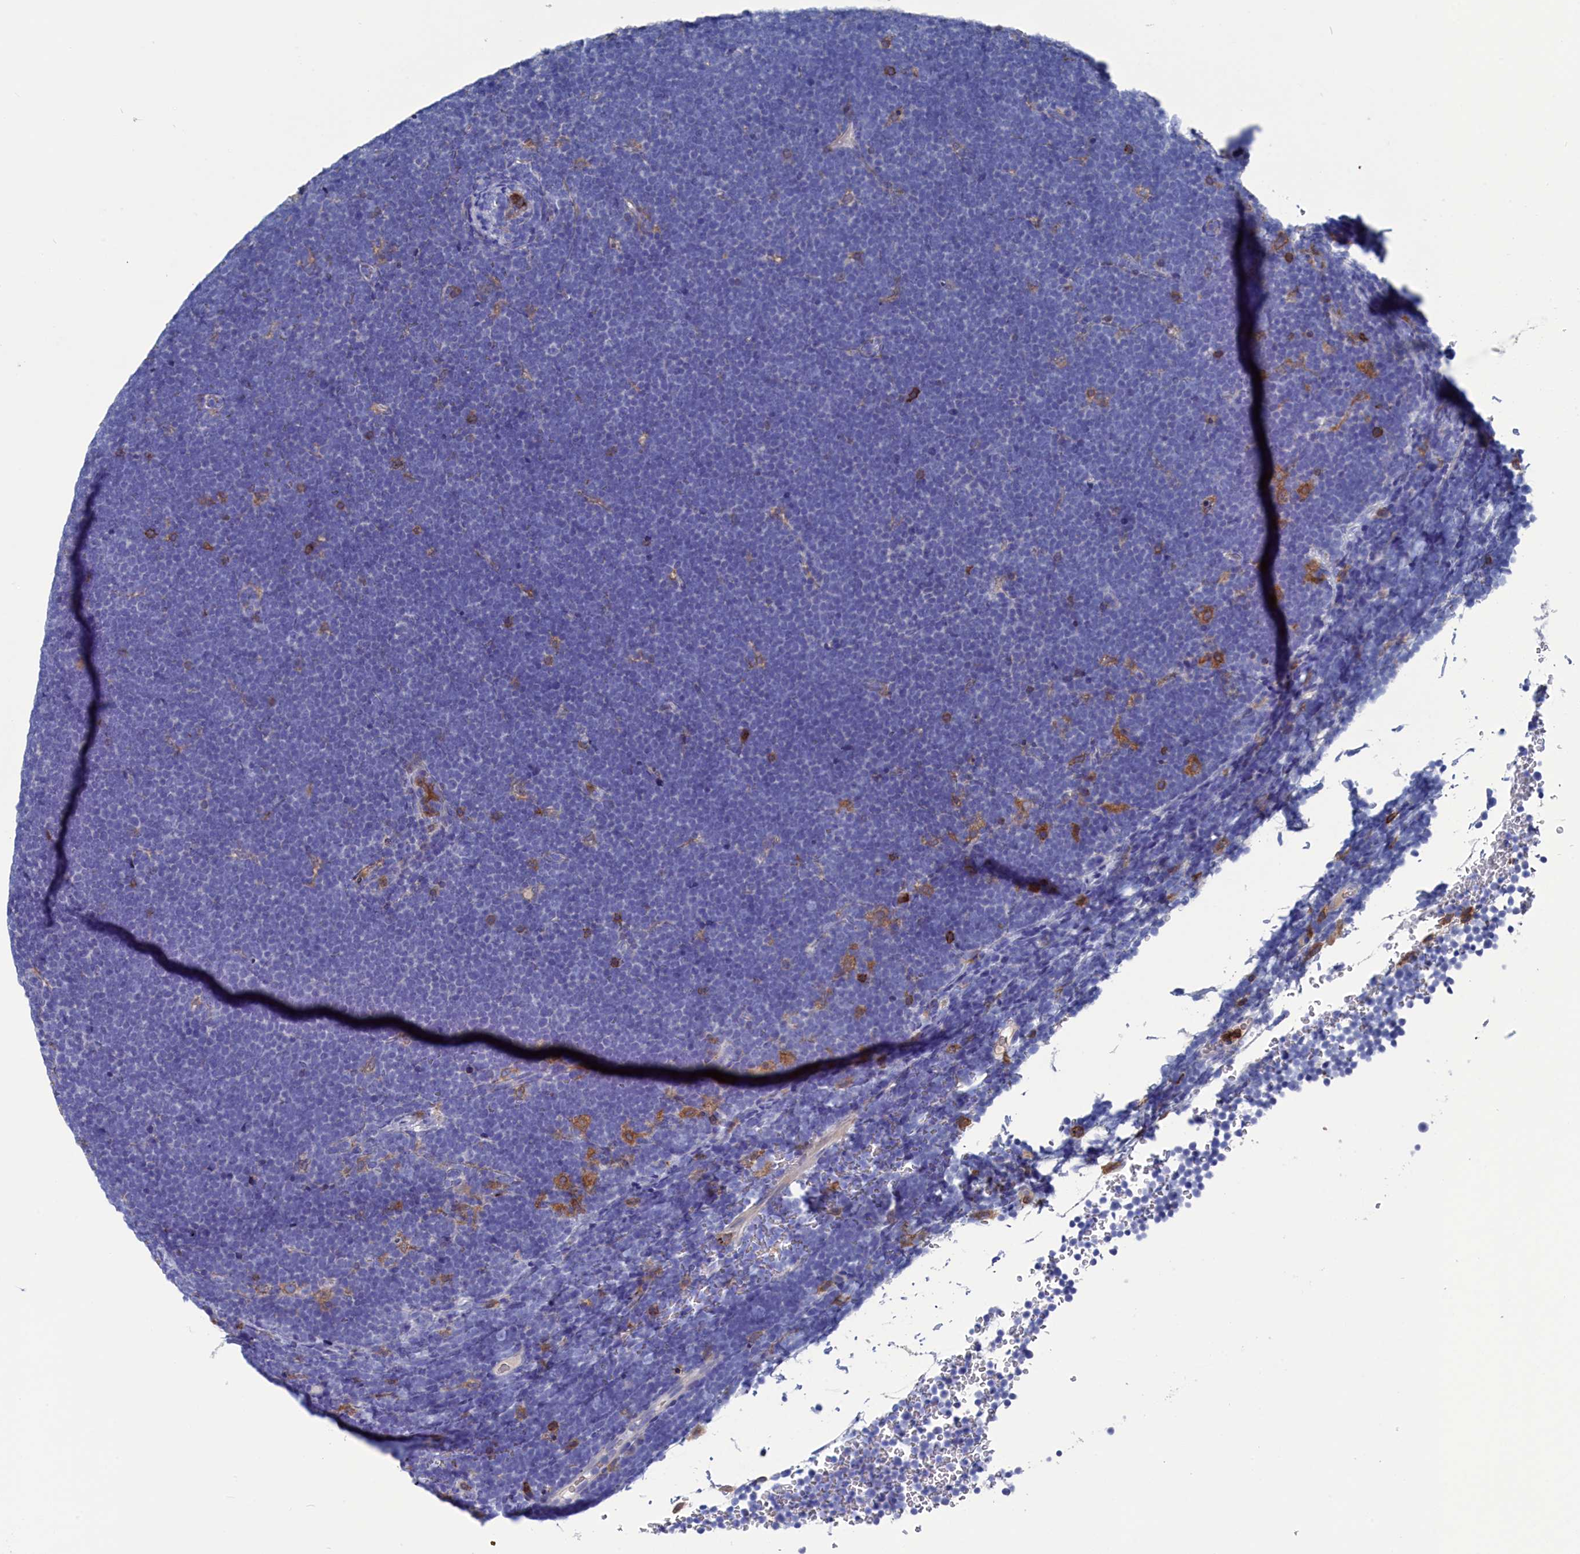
{"staining": {"intensity": "negative", "quantity": "none", "location": "none"}, "tissue": "lymphoma", "cell_type": "Tumor cells", "image_type": "cancer", "snomed": [{"axis": "morphology", "description": "Malignant lymphoma, non-Hodgkin's type, High grade"}, {"axis": "topography", "description": "Lymph node"}], "caption": "The image shows no significant expression in tumor cells of lymphoma.", "gene": "TYROBP", "patient": {"sex": "male", "age": 13}}